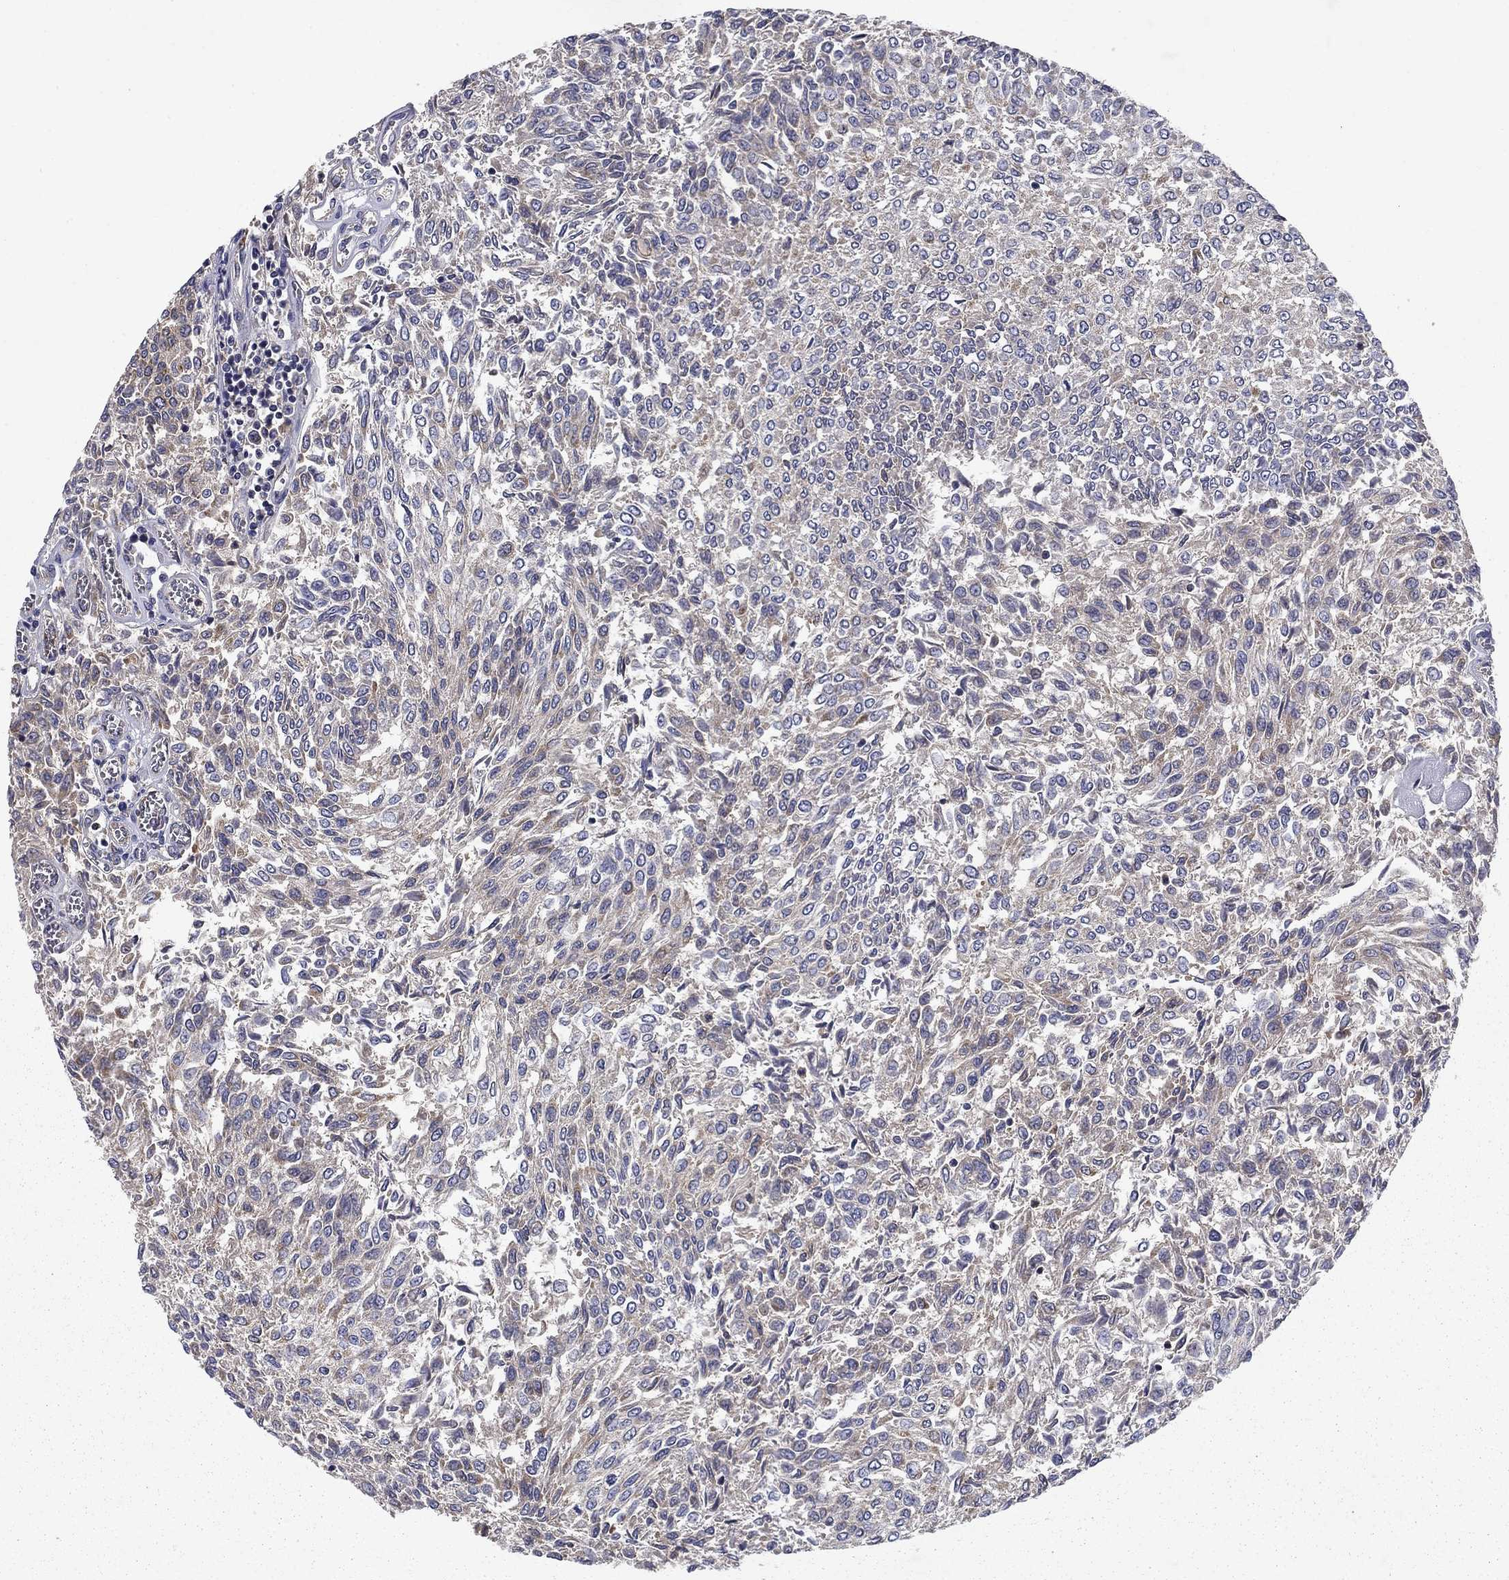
{"staining": {"intensity": "negative", "quantity": "none", "location": "none"}, "tissue": "urothelial cancer", "cell_type": "Tumor cells", "image_type": "cancer", "snomed": [{"axis": "morphology", "description": "Urothelial carcinoma, Low grade"}, {"axis": "topography", "description": "Urinary bladder"}], "caption": "Tumor cells are negative for brown protein staining in low-grade urothelial carcinoma.", "gene": "GLTP", "patient": {"sex": "male", "age": 78}}